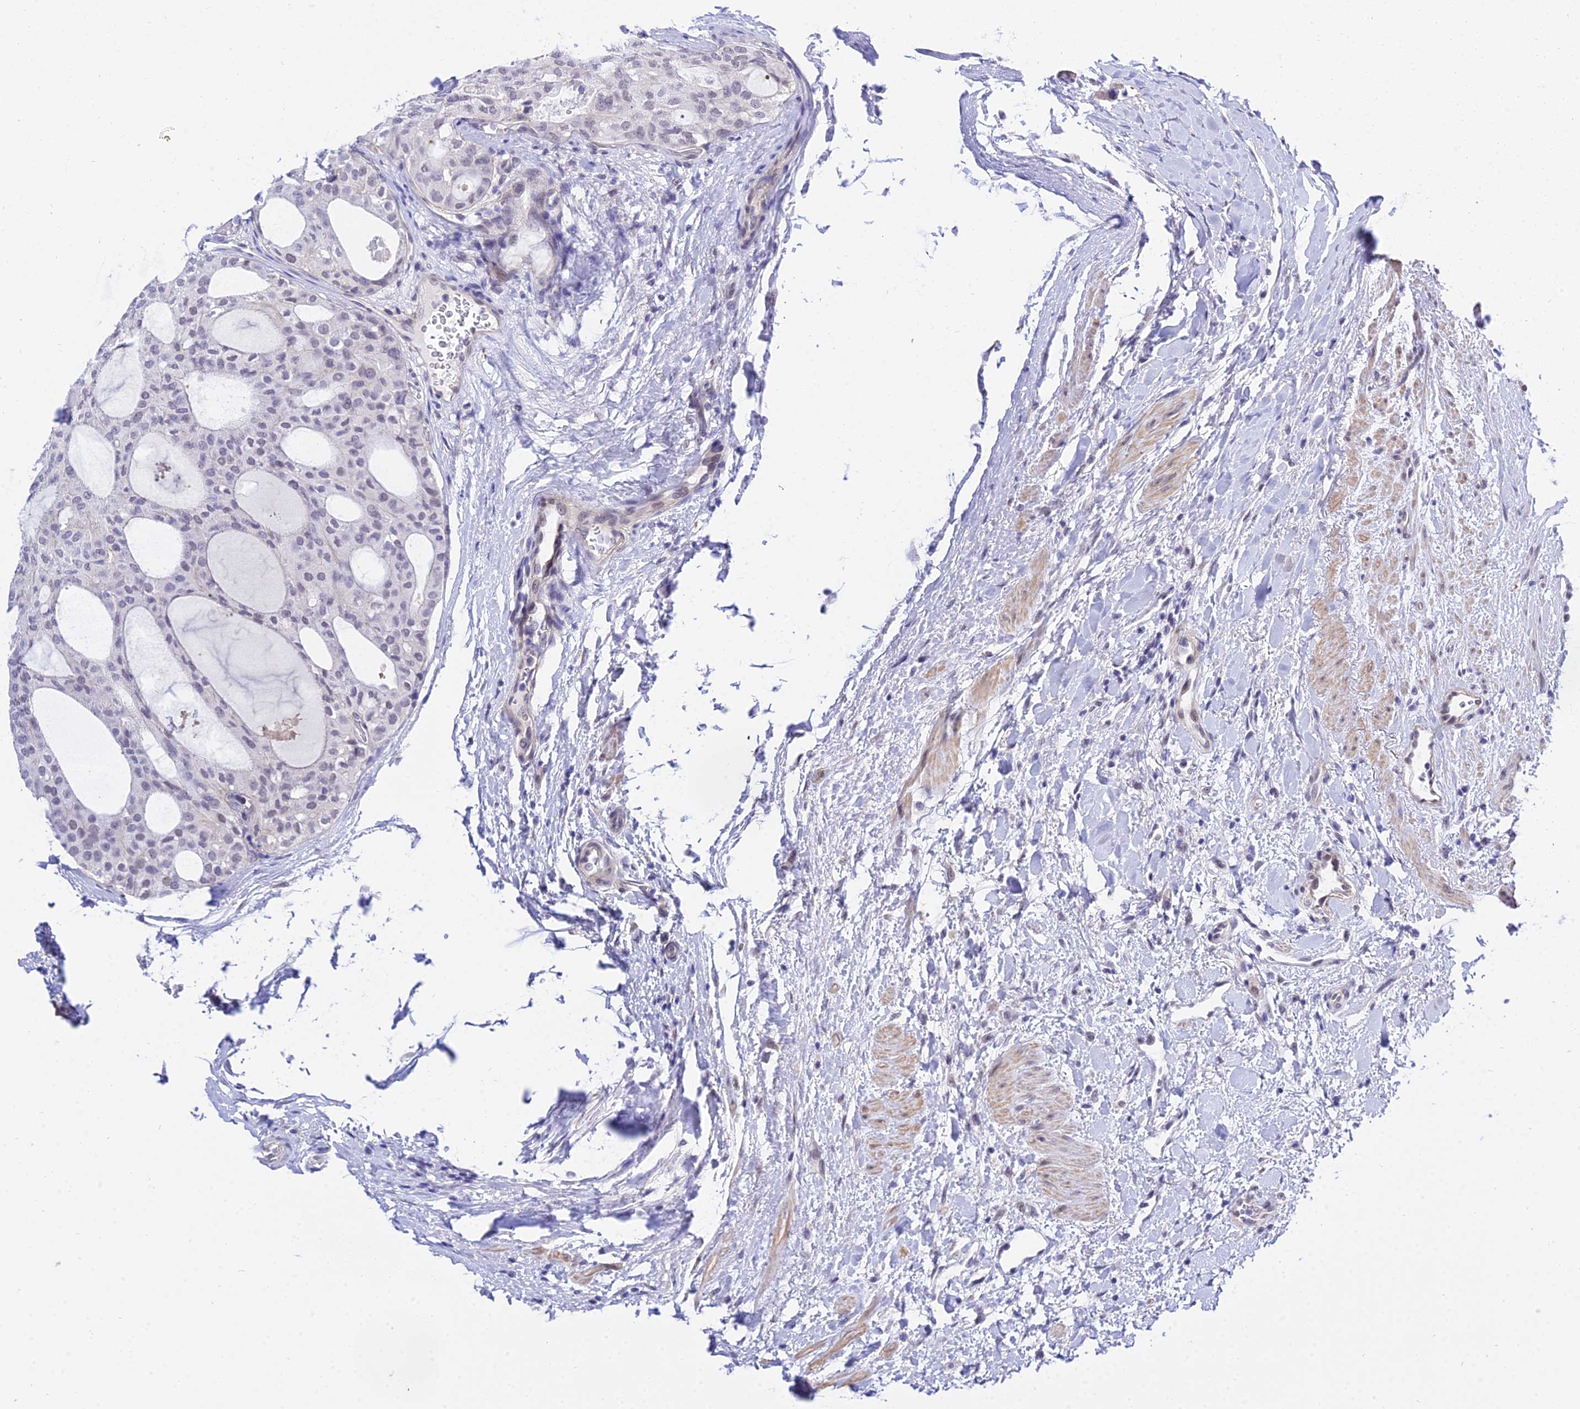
{"staining": {"intensity": "weak", "quantity": "<25%", "location": "nuclear"}, "tissue": "thyroid cancer", "cell_type": "Tumor cells", "image_type": "cancer", "snomed": [{"axis": "morphology", "description": "Follicular adenoma carcinoma, NOS"}, {"axis": "topography", "description": "Thyroid gland"}], "caption": "Tumor cells show no significant protein staining in thyroid follicular adenoma carcinoma.", "gene": "ZNF628", "patient": {"sex": "male", "age": 75}}